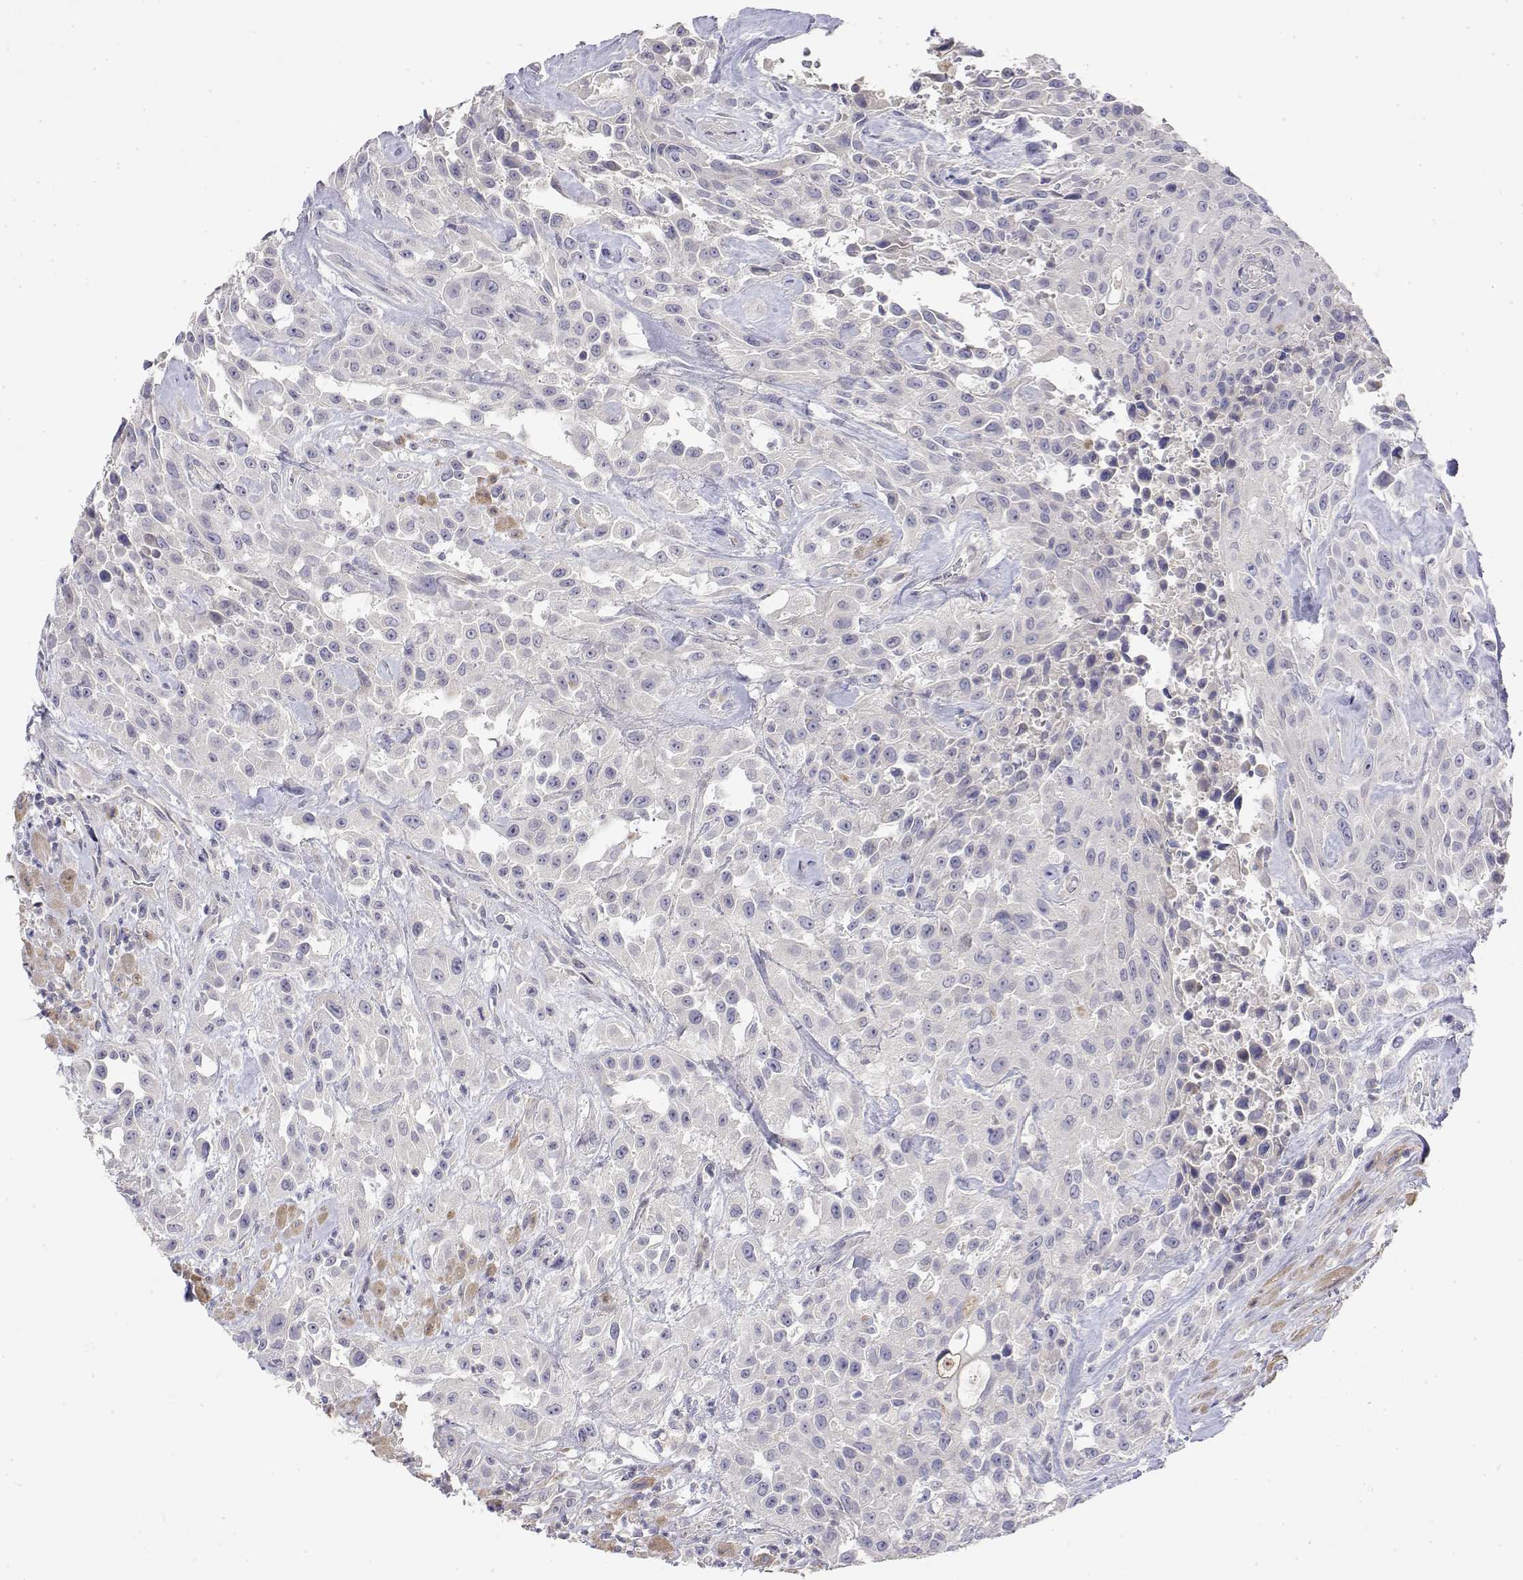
{"staining": {"intensity": "negative", "quantity": "none", "location": "none"}, "tissue": "urothelial cancer", "cell_type": "Tumor cells", "image_type": "cancer", "snomed": [{"axis": "morphology", "description": "Urothelial carcinoma, High grade"}, {"axis": "topography", "description": "Urinary bladder"}], "caption": "Urothelial cancer stained for a protein using IHC displays no staining tumor cells.", "gene": "GGACT", "patient": {"sex": "male", "age": 79}}